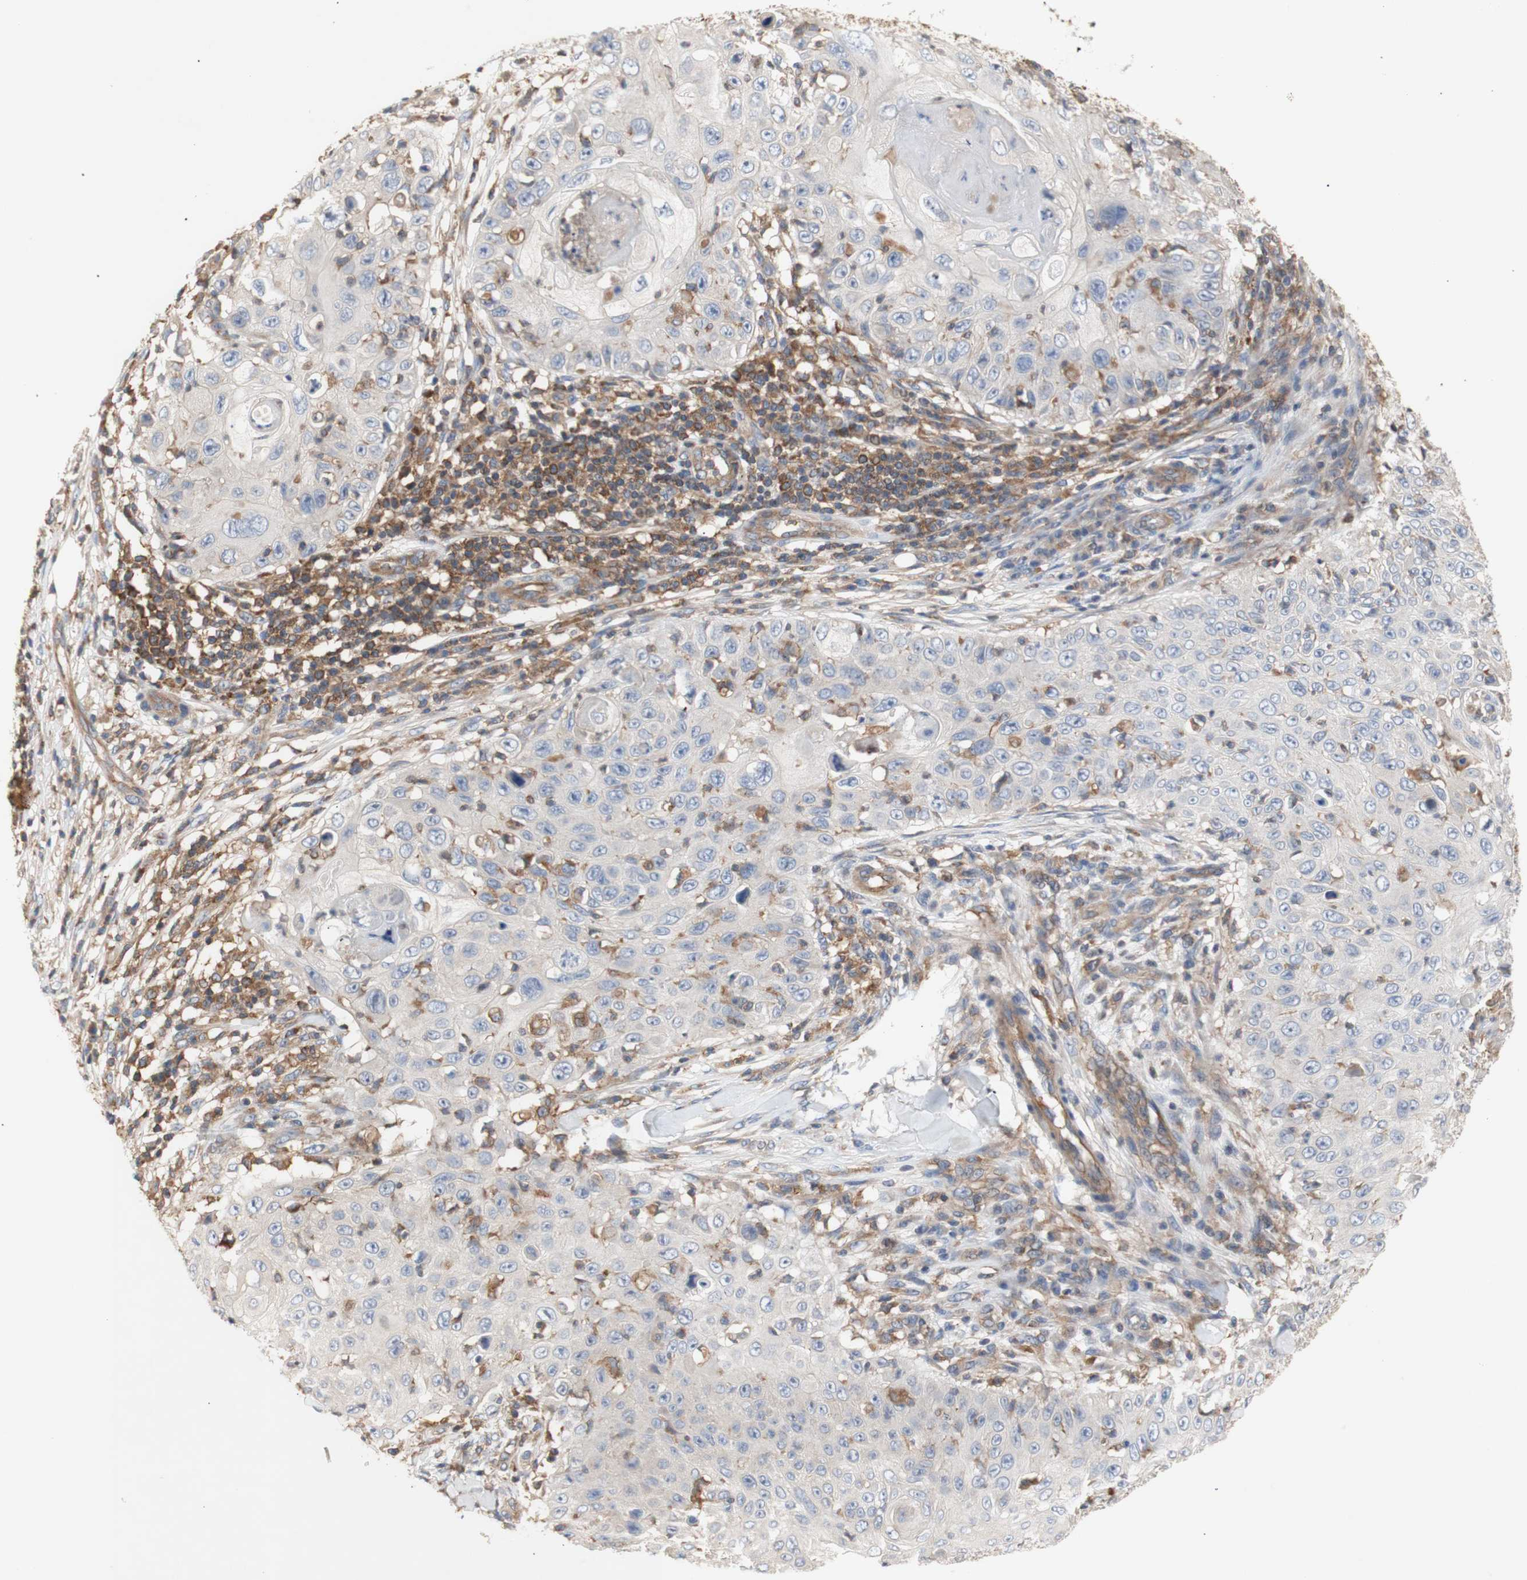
{"staining": {"intensity": "negative", "quantity": "none", "location": "none"}, "tissue": "skin cancer", "cell_type": "Tumor cells", "image_type": "cancer", "snomed": [{"axis": "morphology", "description": "Squamous cell carcinoma, NOS"}, {"axis": "topography", "description": "Skin"}], "caption": "Skin squamous cell carcinoma stained for a protein using immunohistochemistry displays no expression tumor cells.", "gene": "IKBKG", "patient": {"sex": "male", "age": 86}}